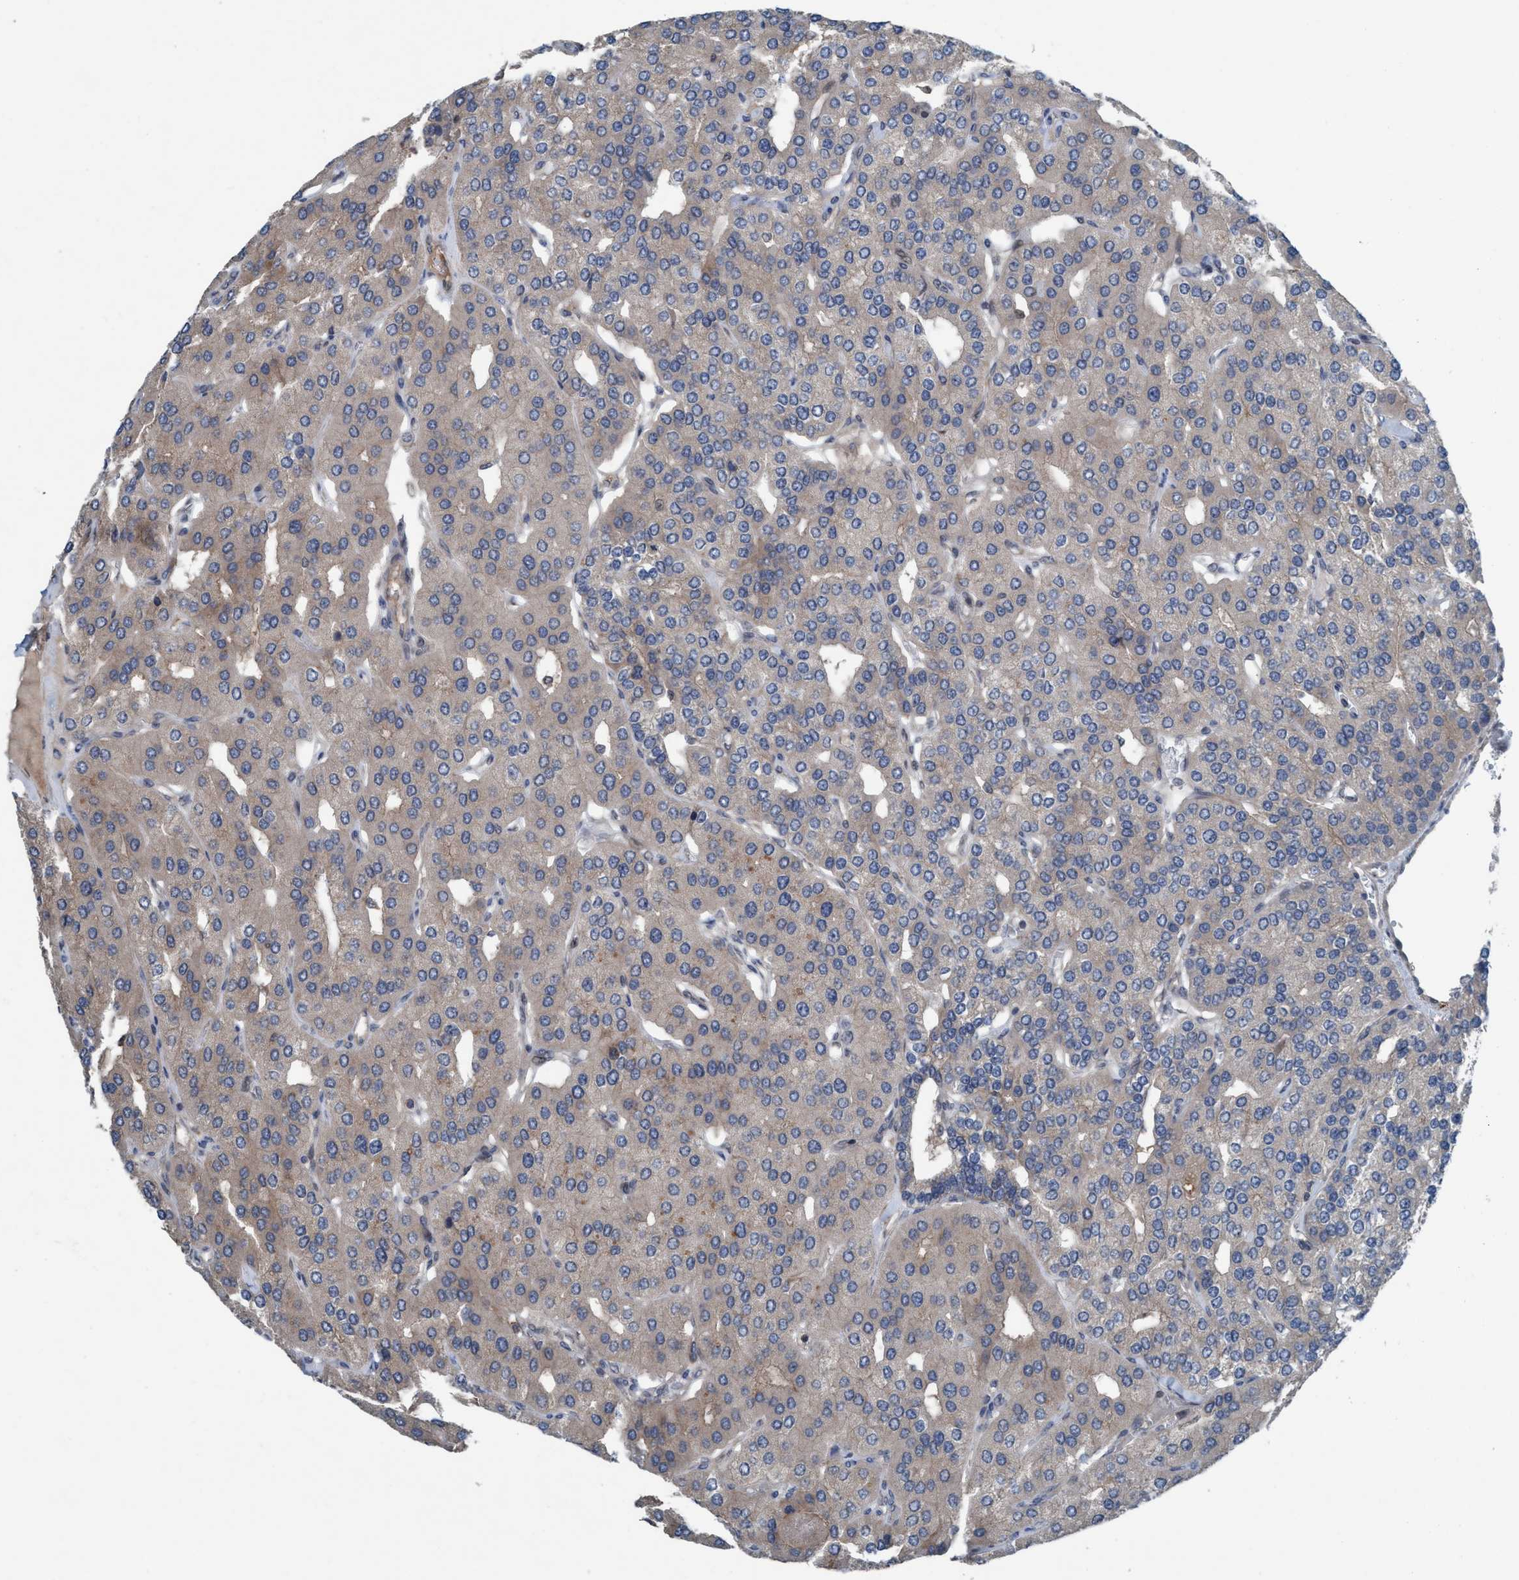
{"staining": {"intensity": "moderate", "quantity": "<25%", "location": "cytoplasmic/membranous"}, "tissue": "parathyroid gland", "cell_type": "Glandular cells", "image_type": "normal", "snomed": [{"axis": "morphology", "description": "Normal tissue, NOS"}, {"axis": "morphology", "description": "Adenoma, NOS"}, {"axis": "topography", "description": "Parathyroid gland"}], "caption": "The photomicrograph displays staining of unremarkable parathyroid gland, revealing moderate cytoplasmic/membranous protein staining (brown color) within glandular cells.", "gene": "NISCH", "patient": {"sex": "female", "age": 86}}